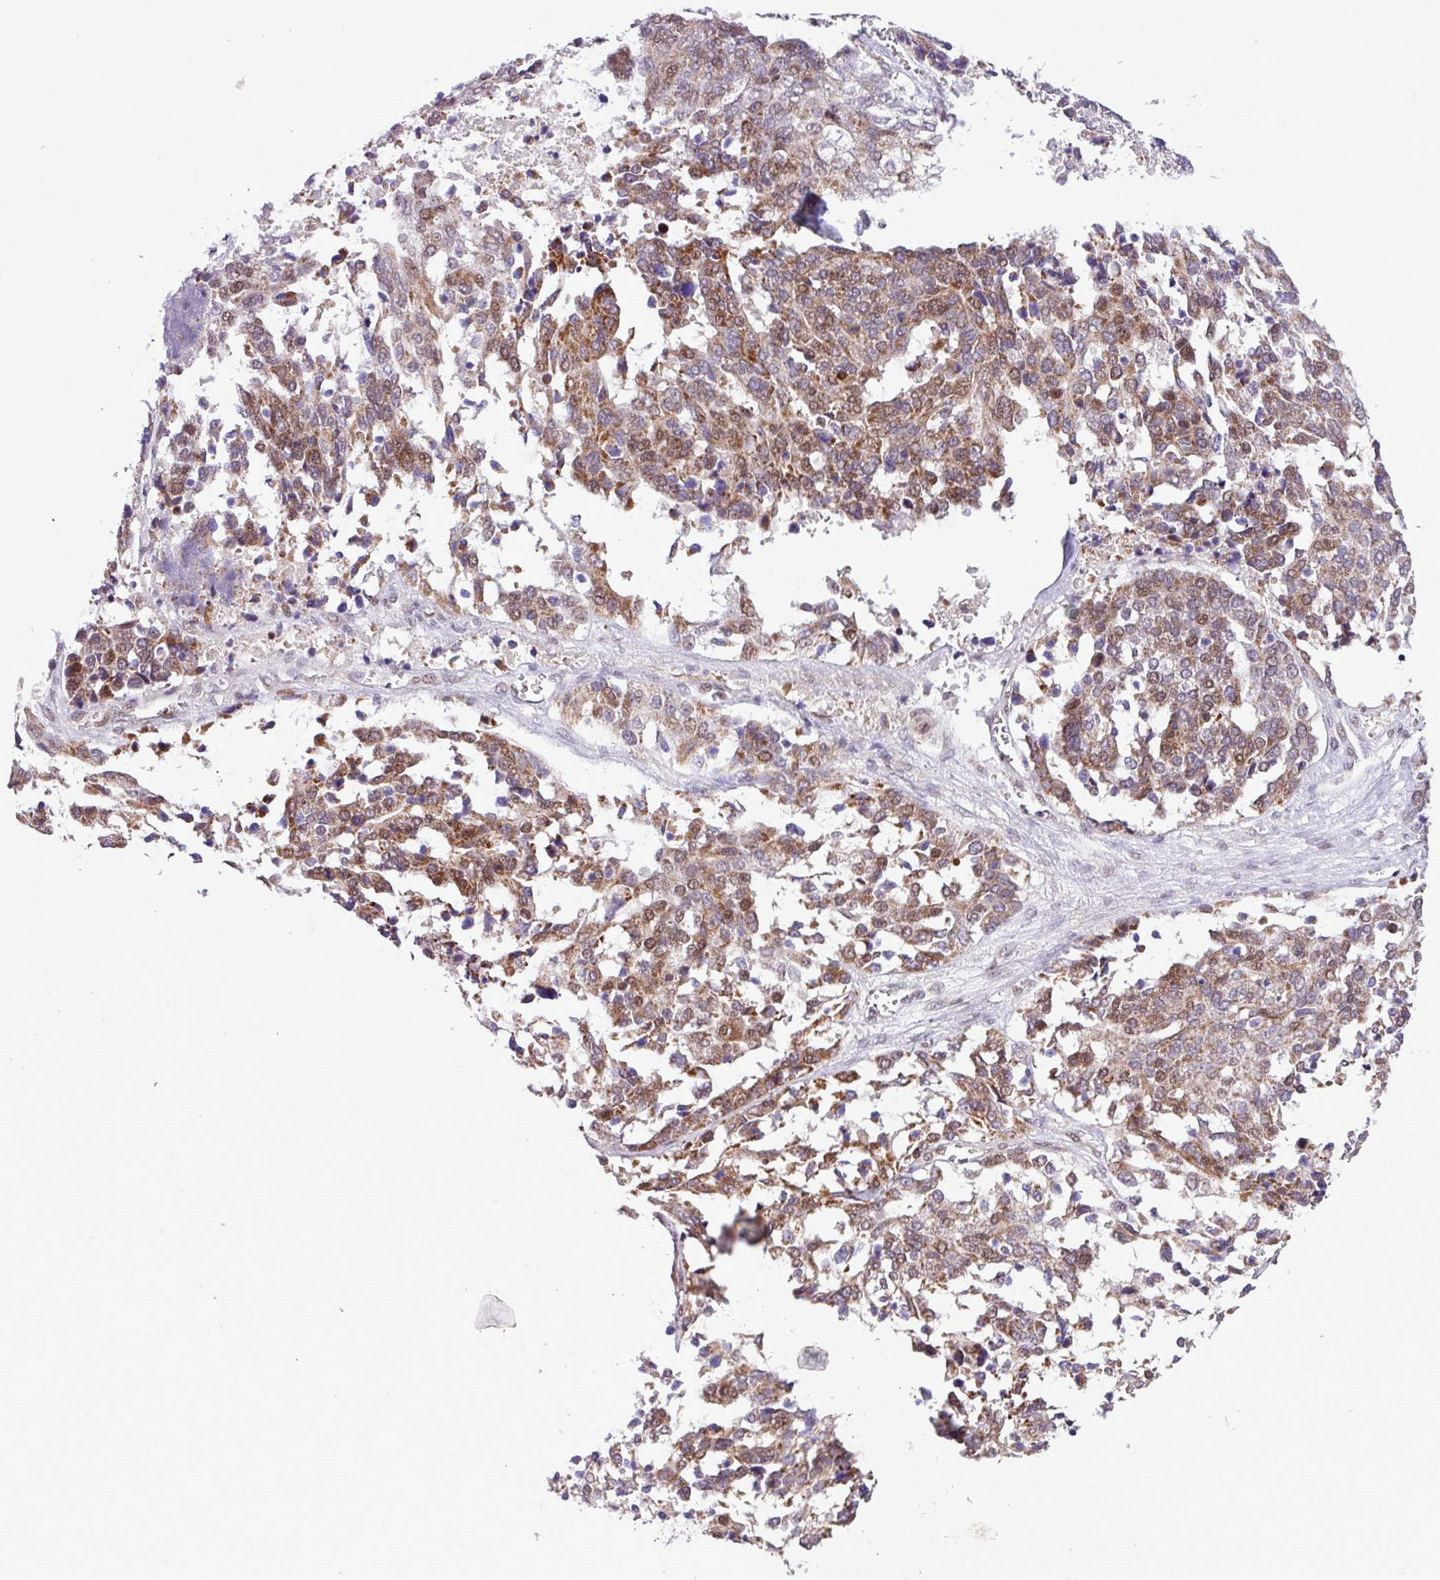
{"staining": {"intensity": "moderate", "quantity": ">75%", "location": "cytoplasmic/membranous,nuclear"}, "tissue": "ovarian cancer", "cell_type": "Tumor cells", "image_type": "cancer", "snomed": [{"axis": "morphology", "description": "Cystadenocarcinoma, serous, NOS"}, {"axis": "topography", "description": "Ovary"}], "caption": "This photomicrograph shows immunohistochemistry staining of human serous cystadenocarcinoma (ovarian), with medium moderate cytoplasmic/membranous and nuclear positivity in about >75% of tumor cells.", "gene": "ZNF354A", "patient": {"sex": "female", "age": 44}}